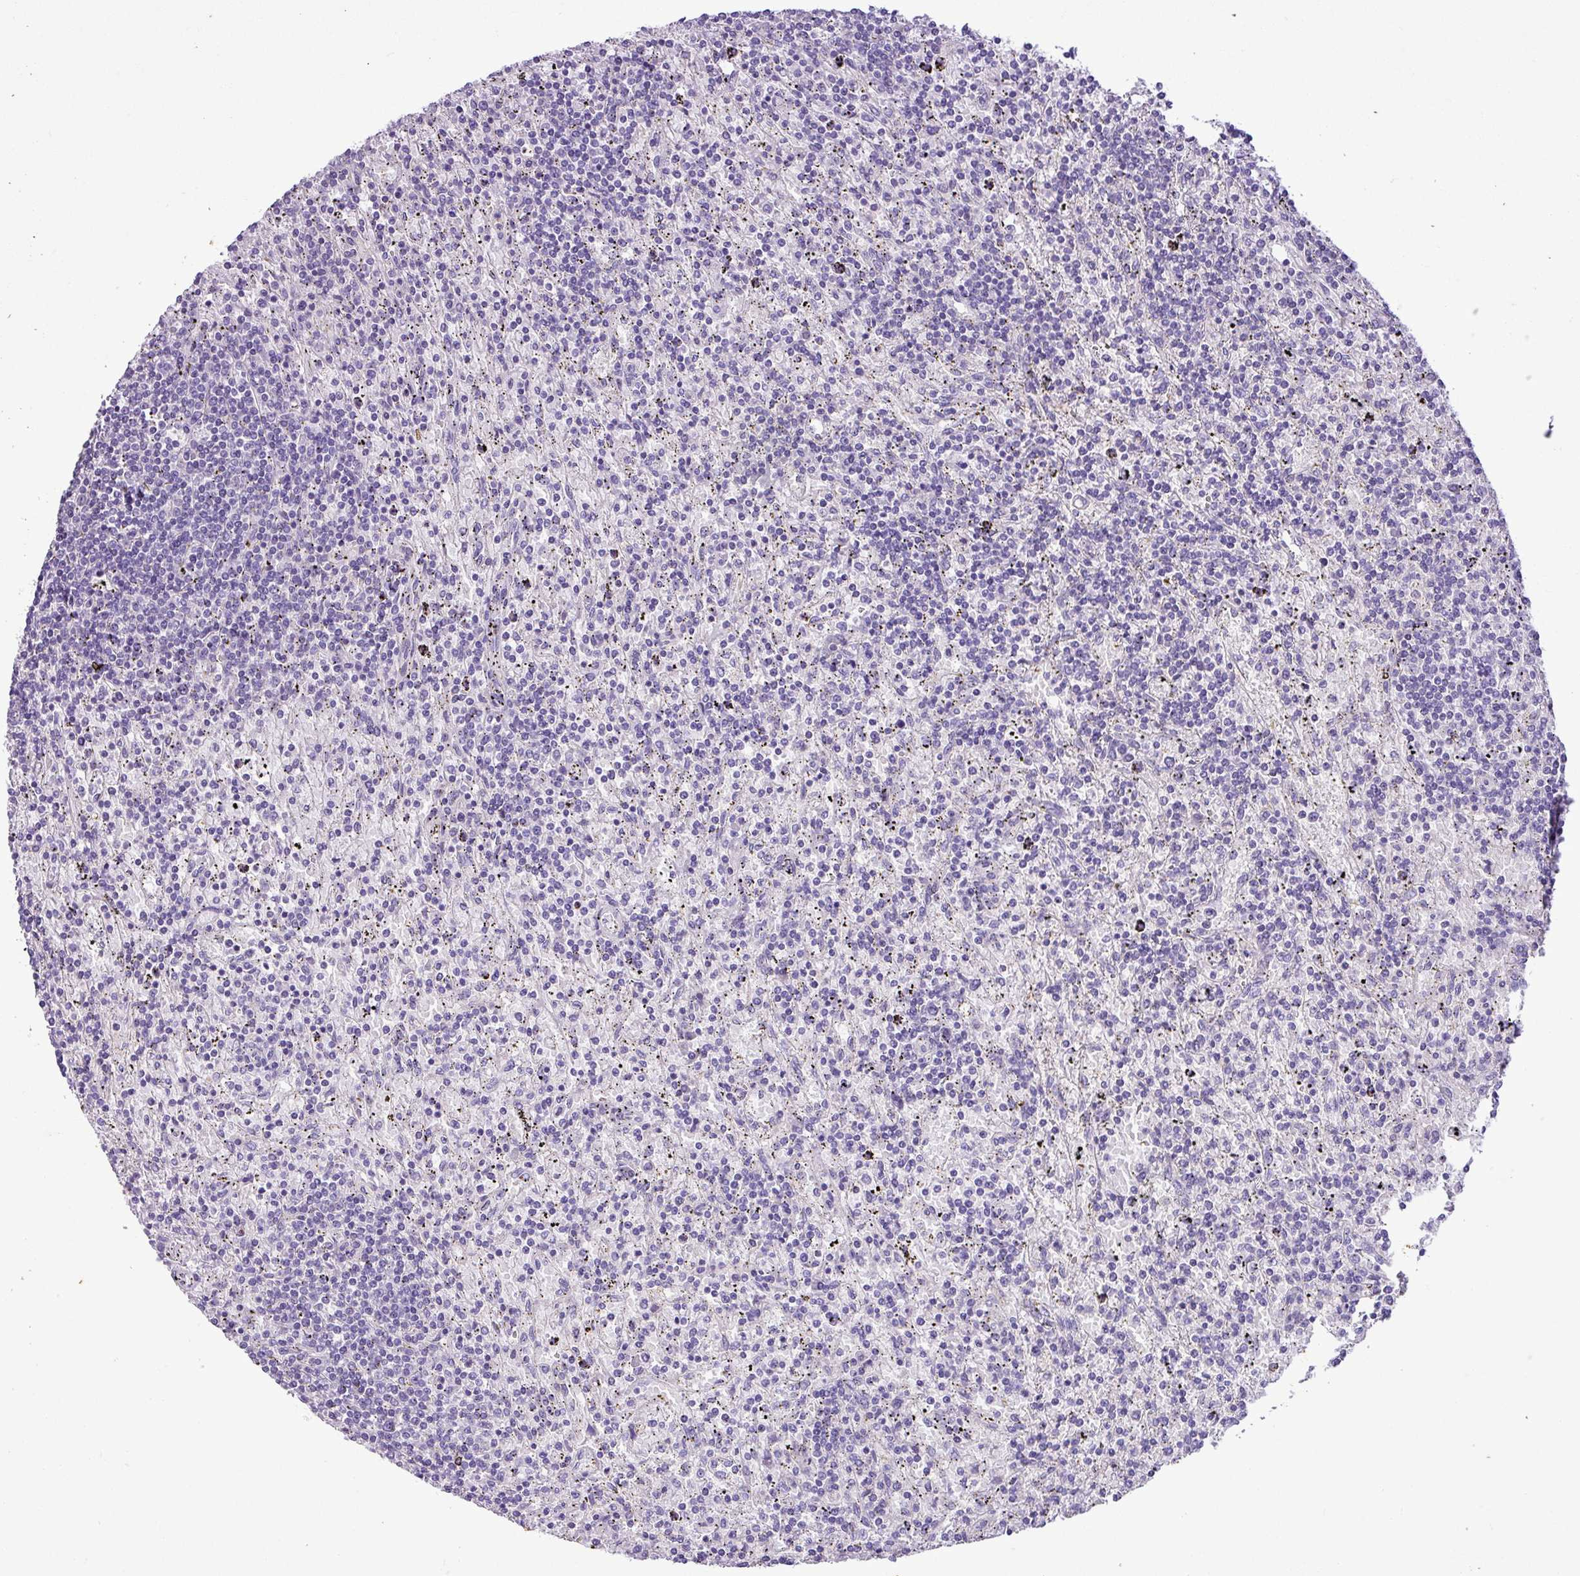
{"staining": {"intensity": "negative", "quantity": "none", "location": "none"}, "tissue": "lymphoma", "cell_type": "Tumor cells", "image_type": "cancer", "snomed": [{"axis": "morphology", "description": "Malignant lymphoma, non-Hodgkin's type, Low grade"}, {"axis": "topography", "description": "Spleen"}], "caption": "Protein analysis of lymphoma demonstrates no significant staining in tumor cells.", "gene": "ZNF334", "patient": {"sex": "male", "age": 76}}